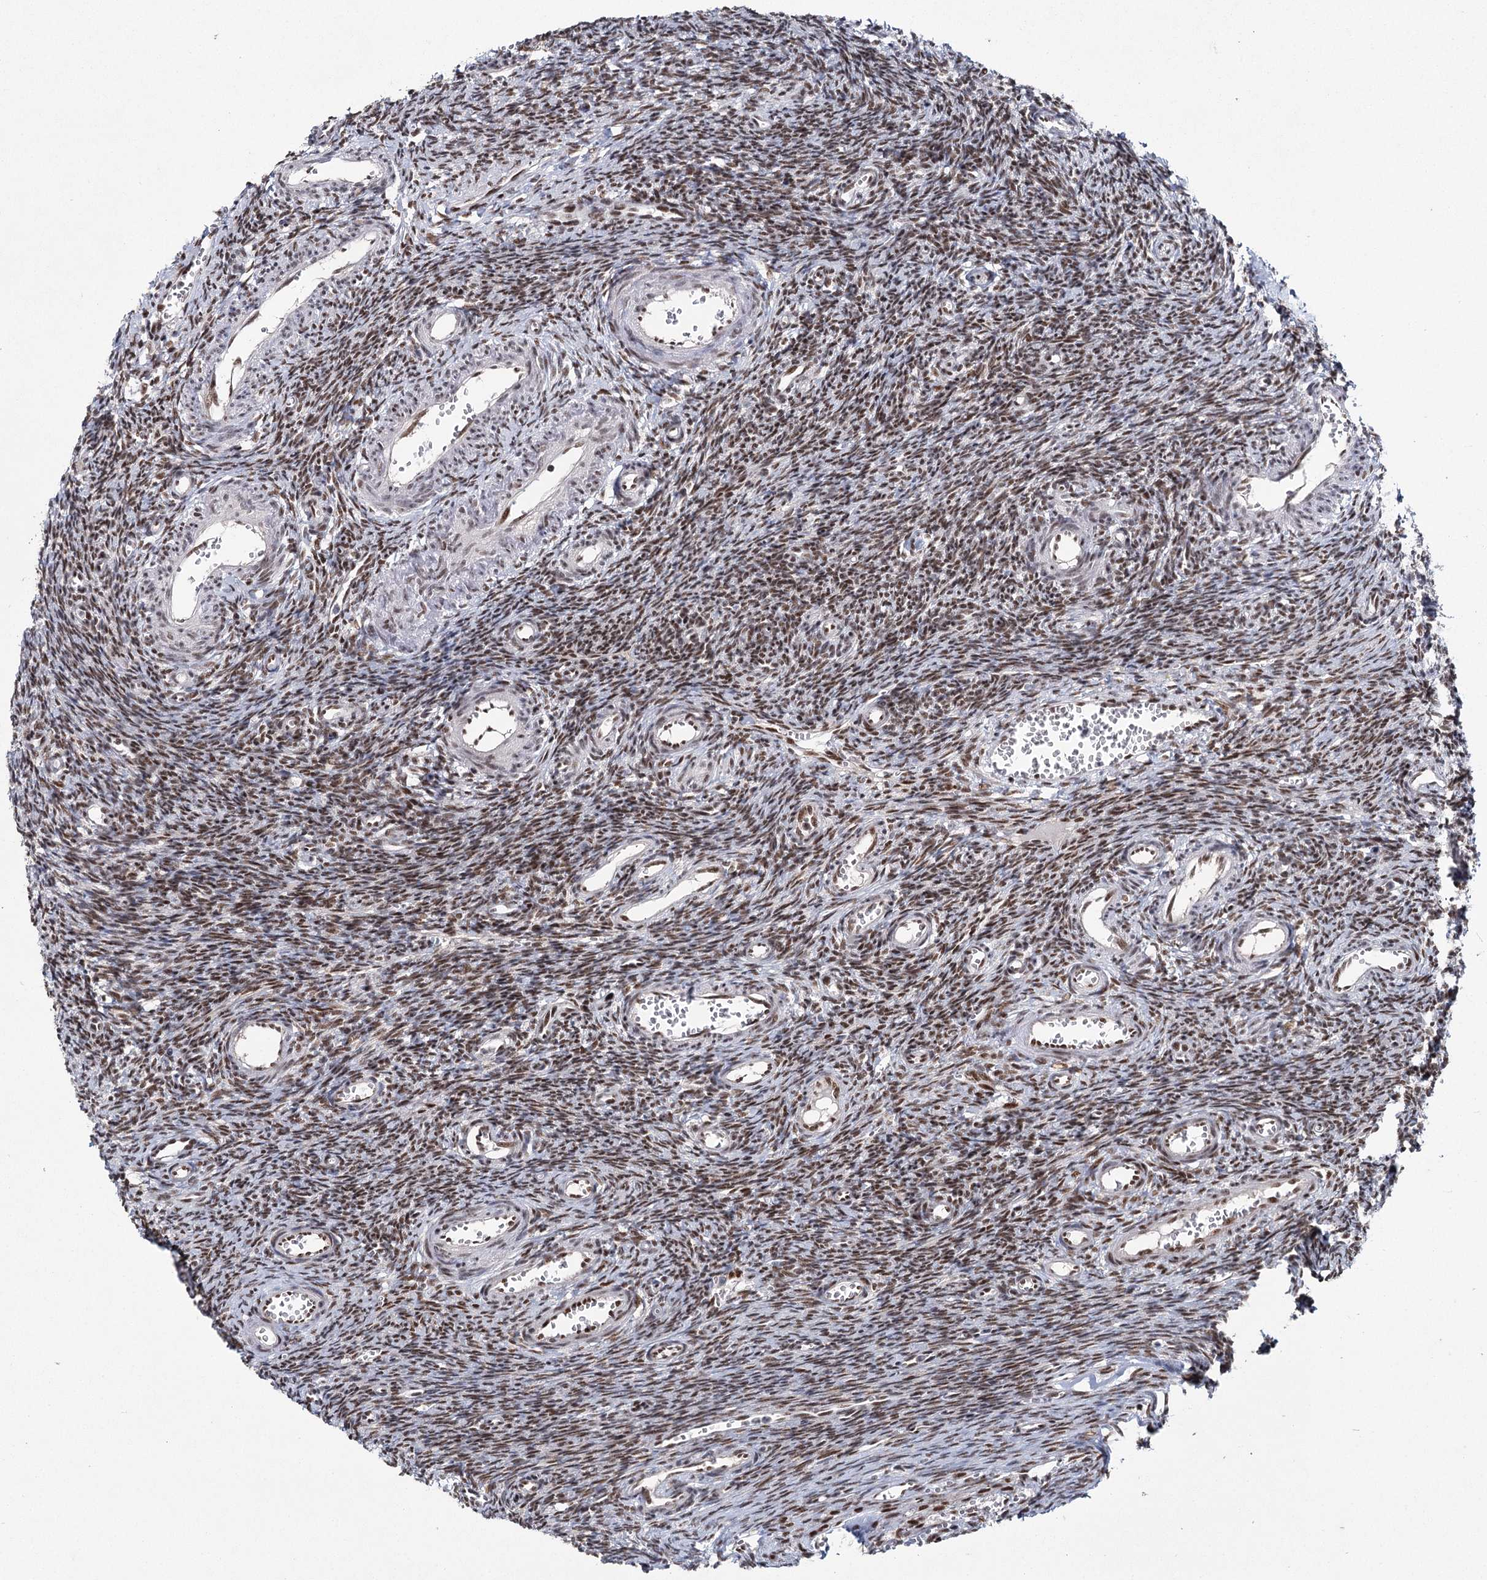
{"staining": {"intensity": "strong", "quantity": ">75%", "location": "nuclear"}, "tissue": "ovary", "cell_type": "Ovarian stroma cells", "image_type": "normal", "snomed": [{"axis": "morphology", "description": "Normal tissue, NOS"}, {"axis": "topography", "description": "Ovary"}], "caption": "This photomicrograph demonstrates immunohistochemistry (IHC) staining of benign human ovary, with high strong nuclear staining in approximately >75% of ovarian stroma cells.", "gene": "SCAF8", "patient": {"sex": "female", "age": 39}}